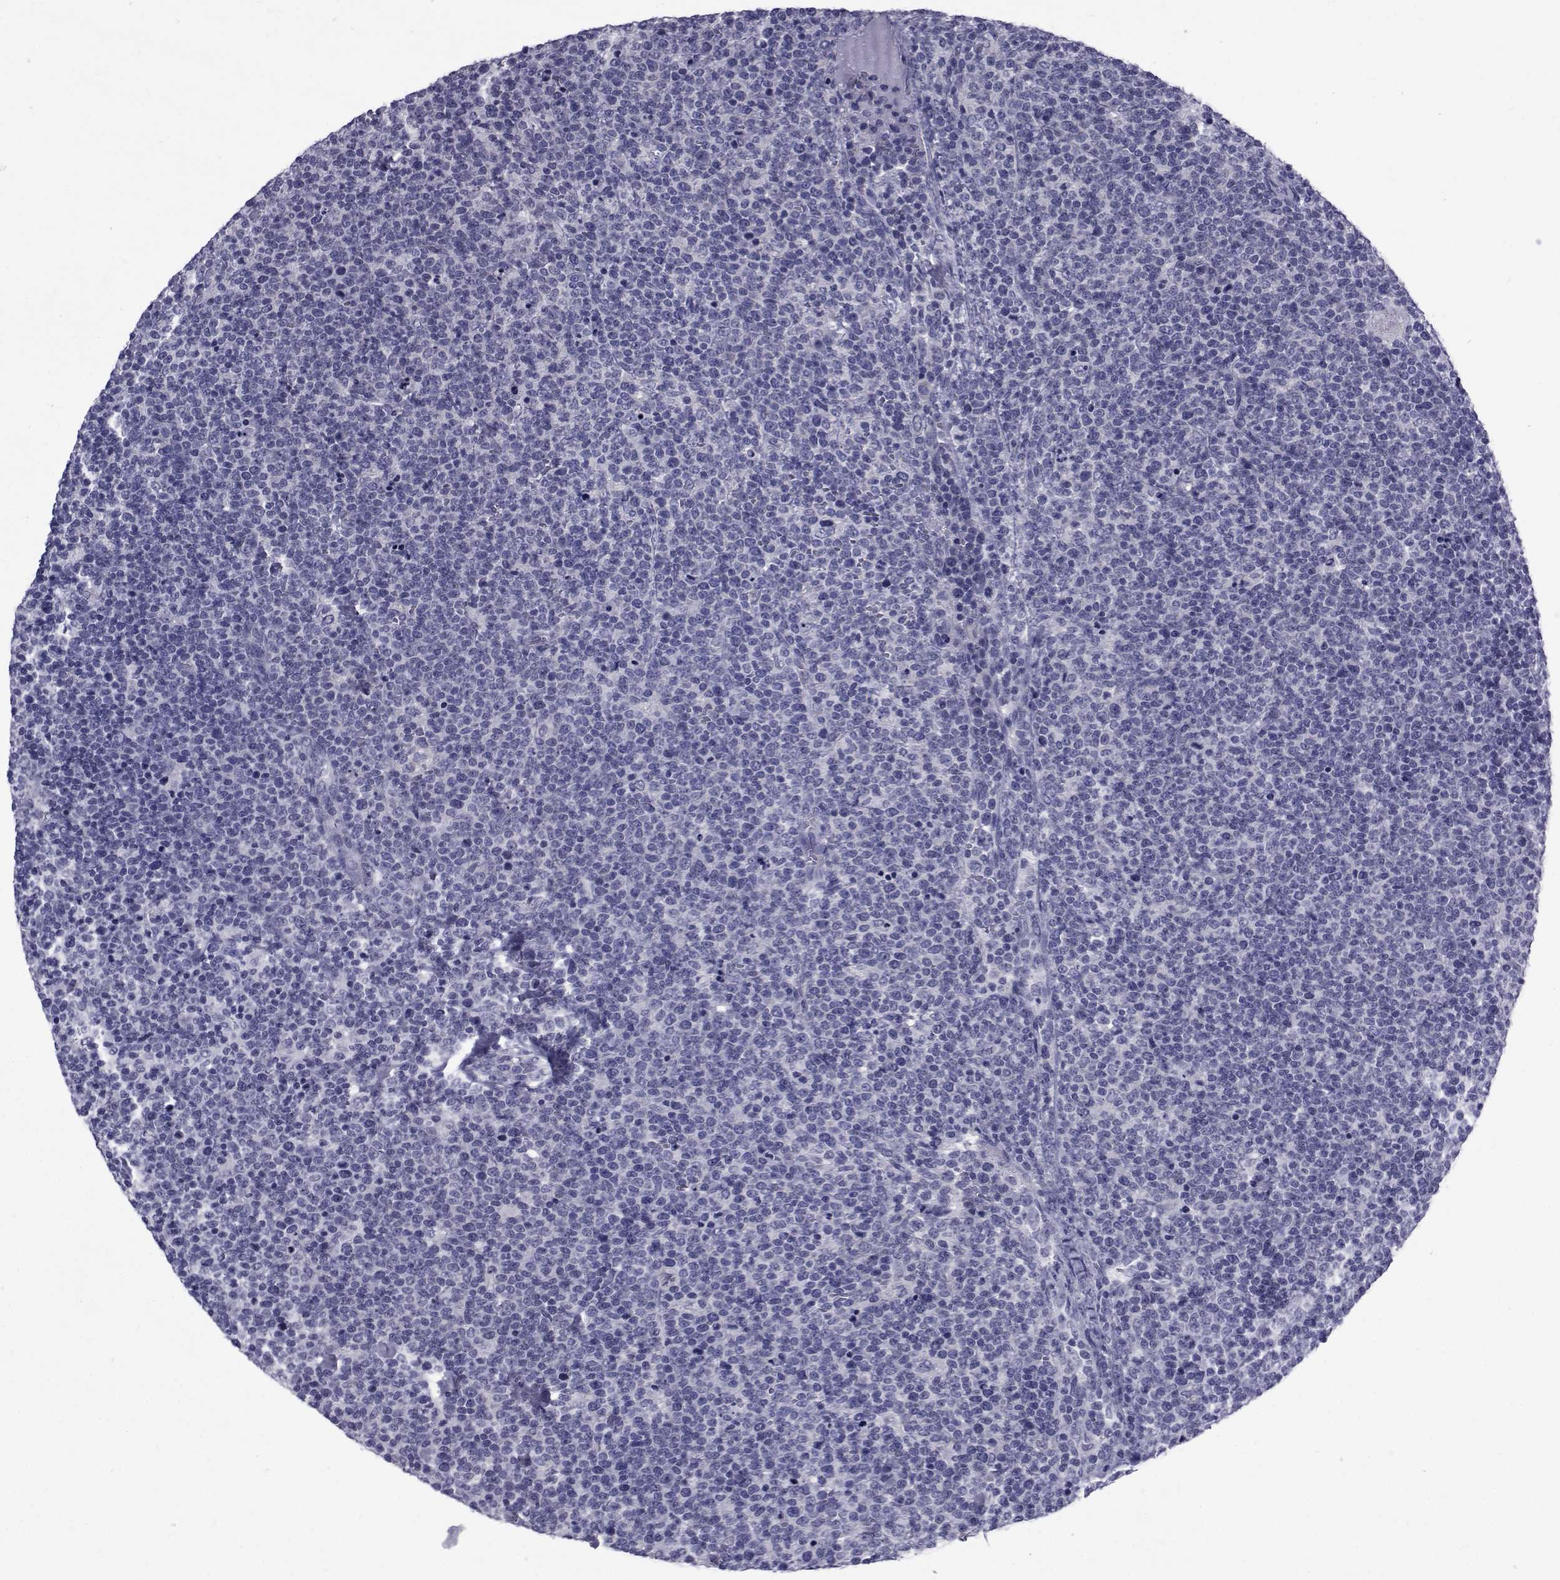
{"staining": {"intensity": "negative", "quantity": "none", "location": "none"}, "tissue": "lymphoma", "cell_type": "Tumor cells", "image_type": "cancer", "snomed": [{"axis": "morphology", "description": "Malignant lymphoma, non-Hodgkin's type, High grade"}, {"axis": "topography", "description": "Lymph node"}], "caption": "This photomicrograph is of malignant lymphoma, non-Hodgkin's type (high-grade) stained with immunohistochemistry (IHC) to label a protein in brown with the nuclei are counter-stained blue. There is no staining in tumor cells.", "gene": "GKAP1", "patient": {"sex": "male", "age": 61}}